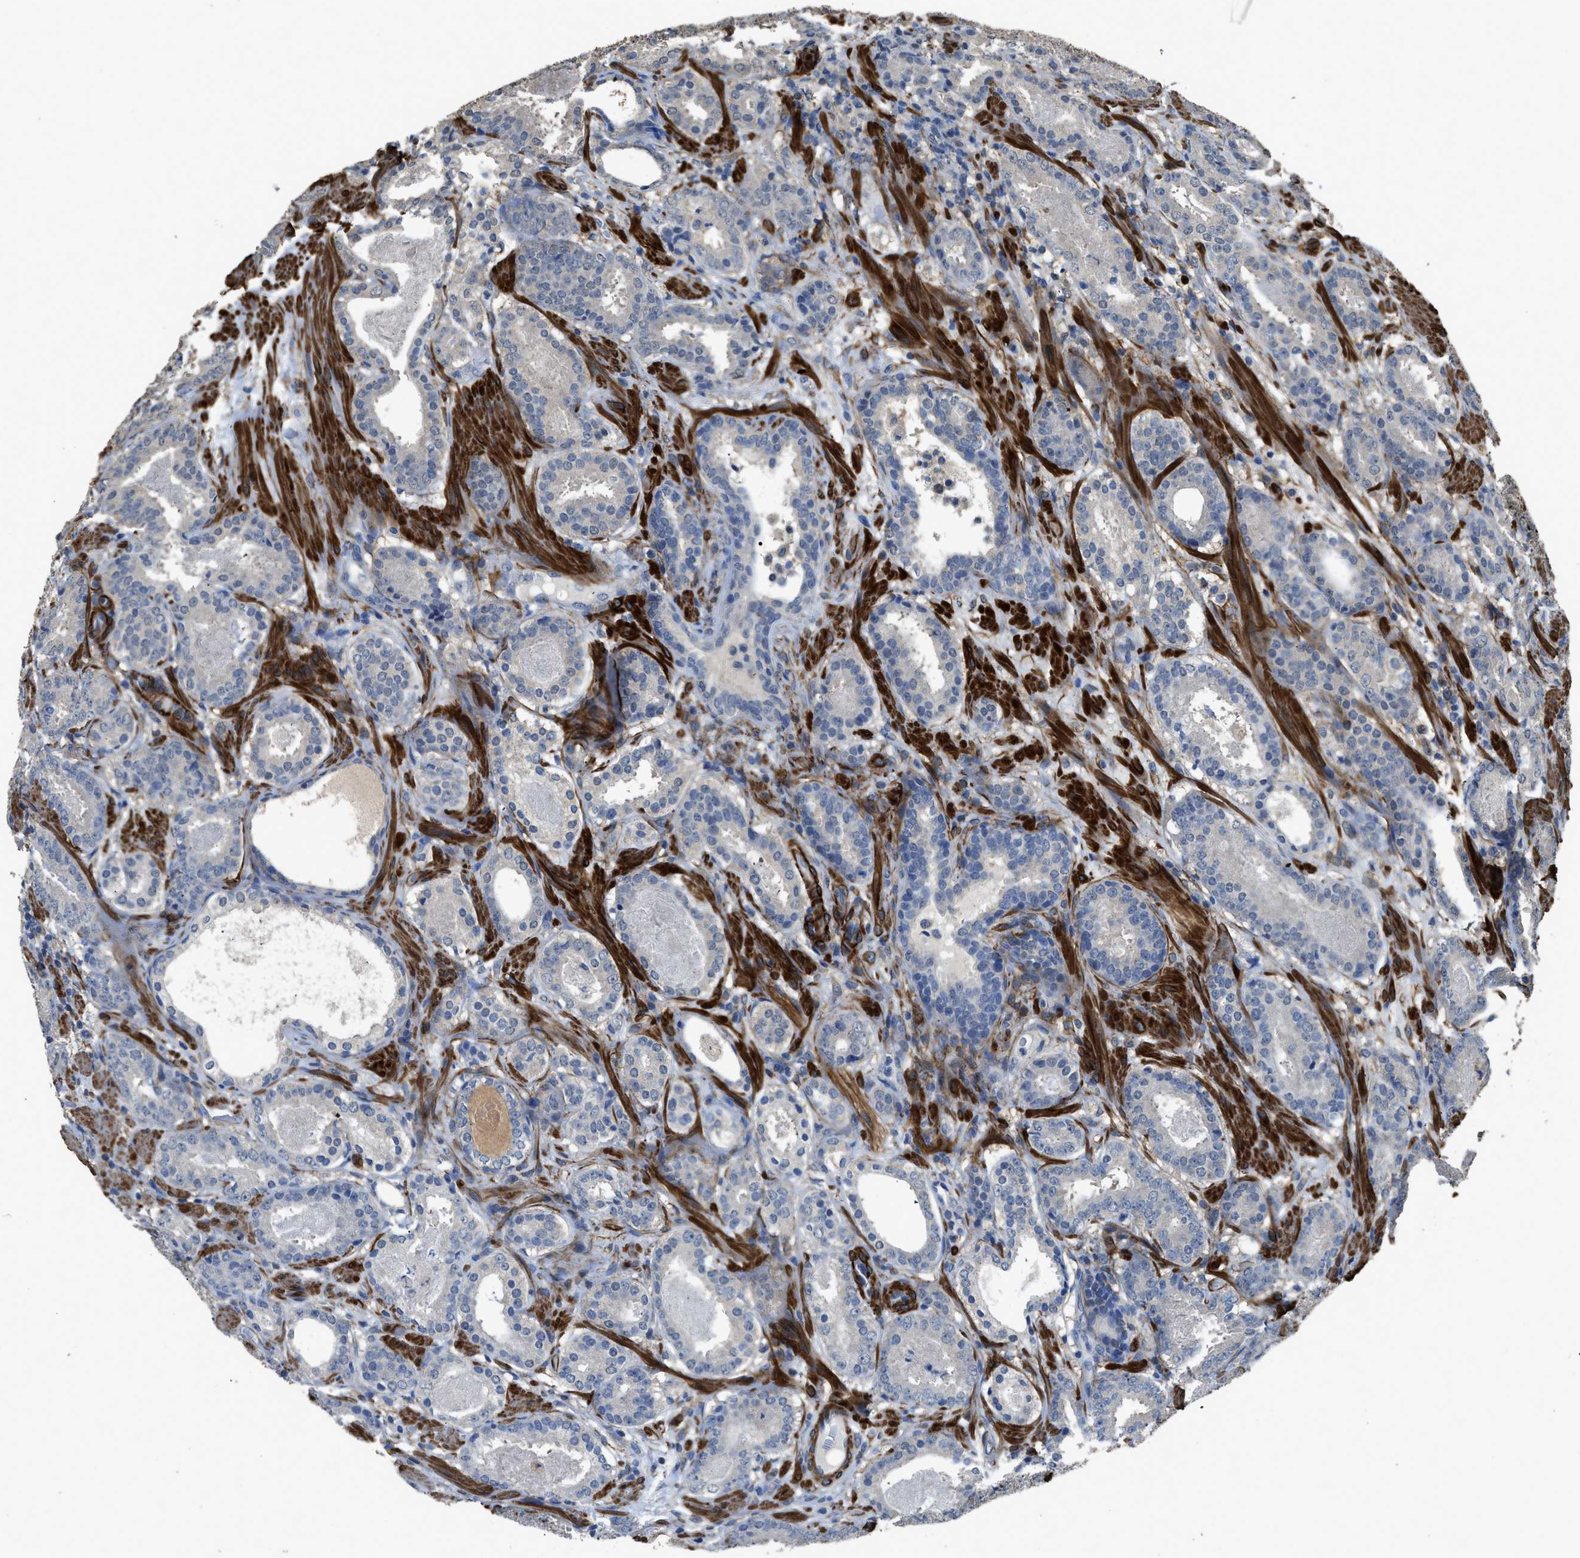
{"staining": {"intensity": "negative", "quantity": "none", "location": "none"}, "tissue": "prostate cancer", "cell_type": "Tumor cells", "image_type": "cancer", "snomed": [{"axis": "morphology", "description": "Adenocarcinoma, Low grade"}, {"axis": "topography", "description": "Prostate"}], "caption": "Immunohistochemistry histopathology image of human prostate cancer (low-grade adenocarcinoma) stained for a protein (brown), which exhibits no staining in tumor cells. (Stains: DAB immunohistochemistry with hematoxylin counter stain, Microscopy: brightfield microscopy at high magnification).", "gene": "SYNM", "patient": {"sex": "male", "age": 69}}